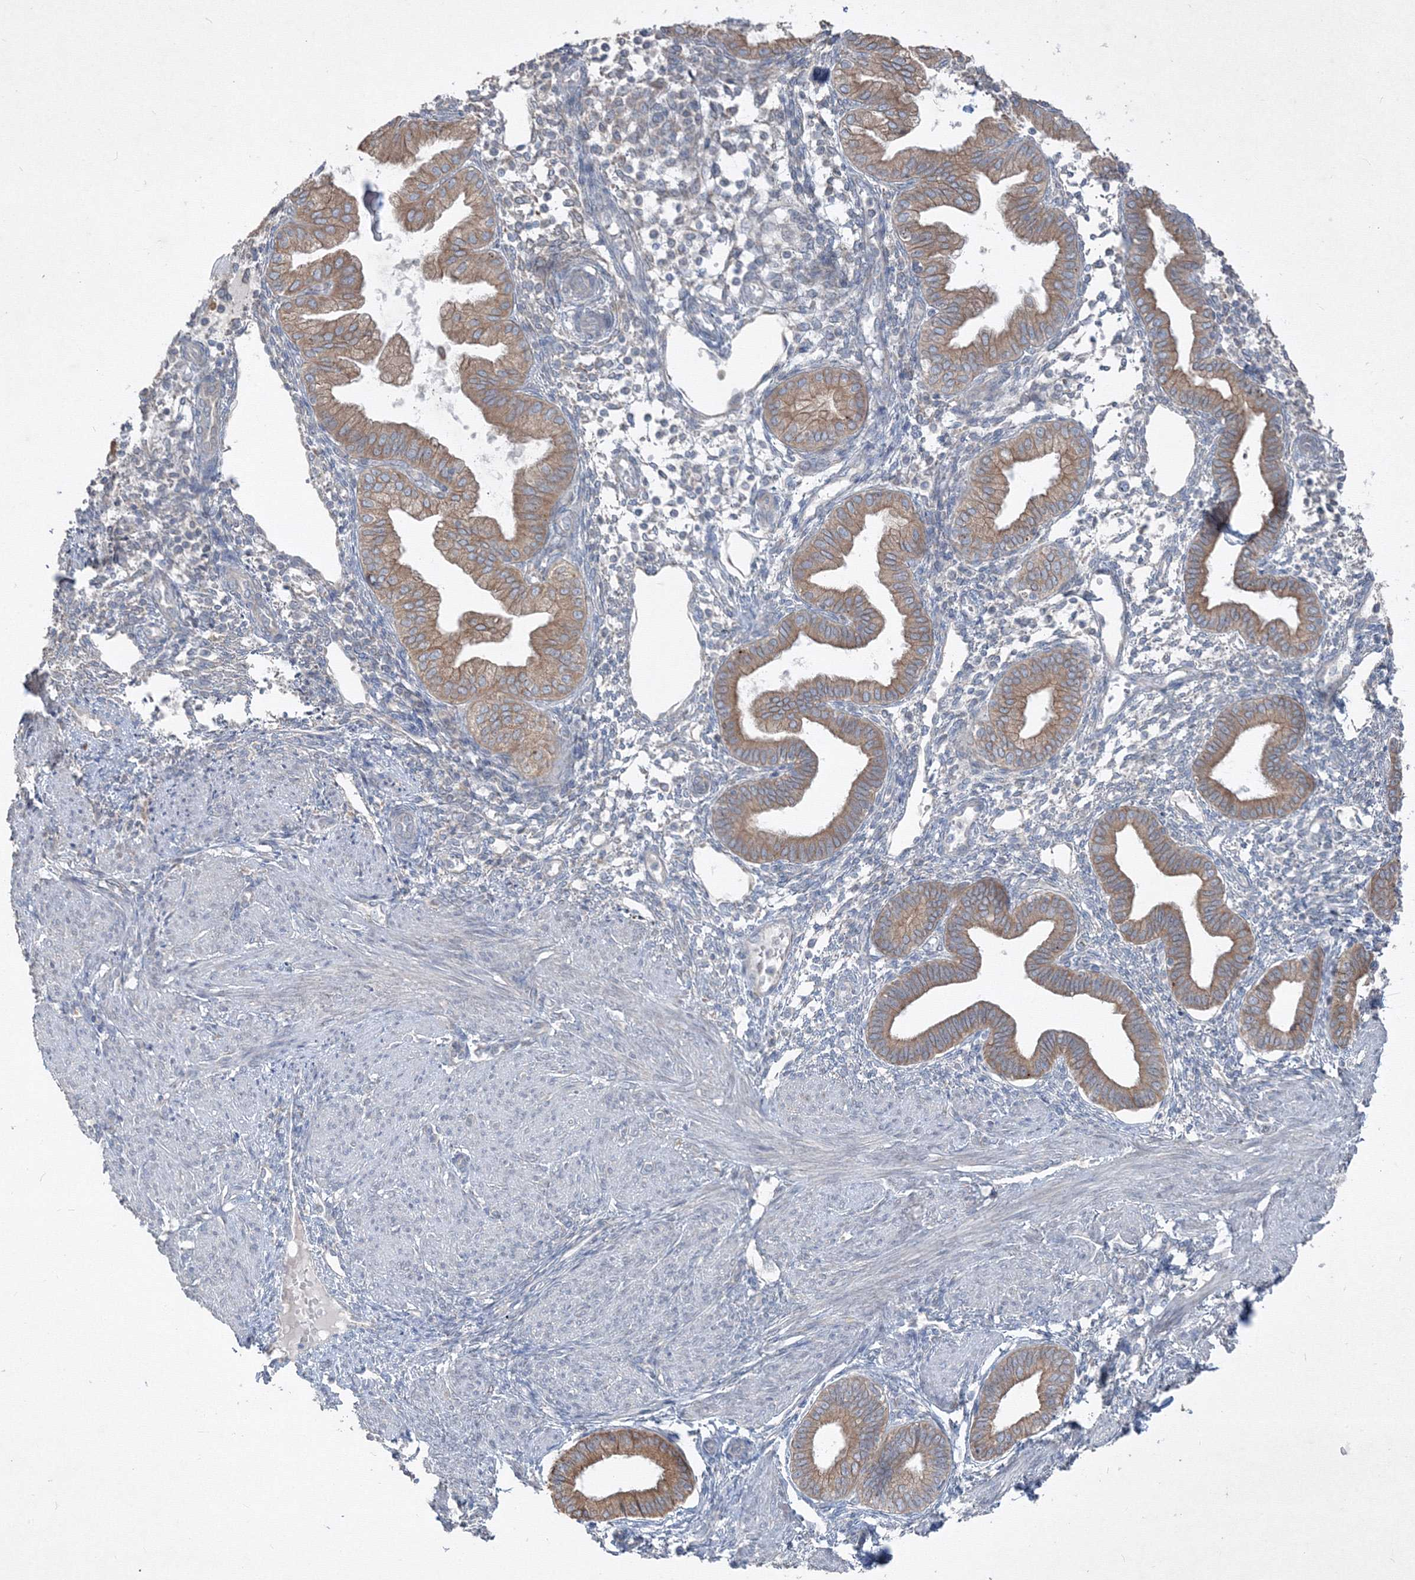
{"staining": {"intensity": "weak", "quantity": "<25%", "location": "cytoplasmic/membranous"}, "tissue": "endometrium", "cell_type": "Cells in endometrial stroma", "image_type": "normal", "snomed": [{"axis": "morphology", "description": "Normal tissue, NOS"}, {"axis": "topography", "description": "Endometrium"}], "caption": "DAB immunohistochemical staining of benign endometrium exhibits no significant positivity in cells in endometrial stroma. (DAB immunohistochemistry (IHC) with hematoxylin counter stain).", "gene": "IFNAR1", "patient": {"sex": "female", "age": 53}}